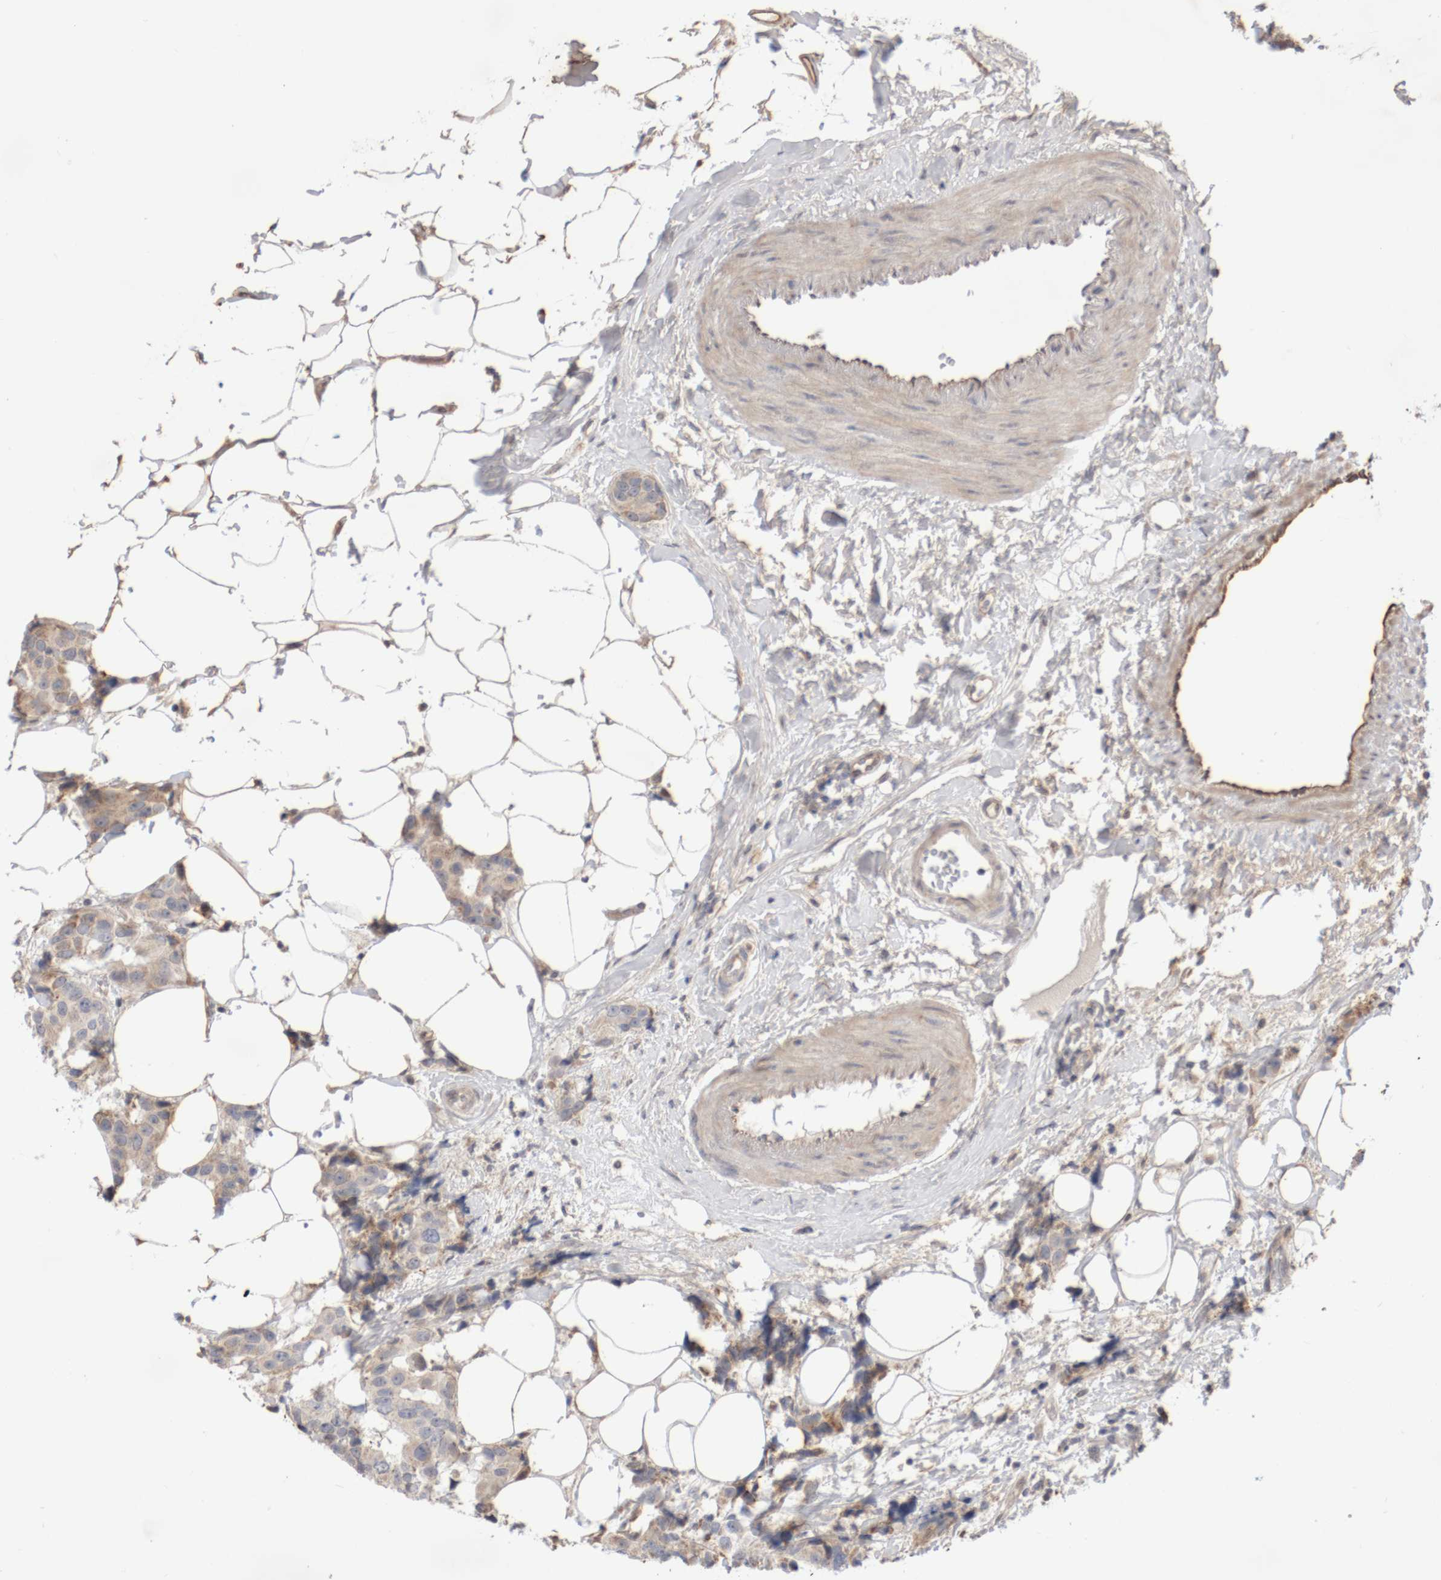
{"staining": {"intensity": "negative", "quantity": "none", "location": "none"}, "tissue": "breast cancer", "cell_type": "Tumor cells", "image_type": "cancer", "snomed": [{"axis": "morphology", "description": "Normal tissue, NOS"}, {"axis": "morphology", "description": "Duct carcinoma"}, {"axis": "topography", "description": "Breast"}], "caption": "DAB (3,3'-diaminobenzidine) immunohistochemical staining of intraductal carcinoma (breast) exhibits no significant staining in tumor cells. (DAB IHC with hematoxylin counter stain).", "gene": "DPH7", "patient": {"sex": "female", "age": 39}}